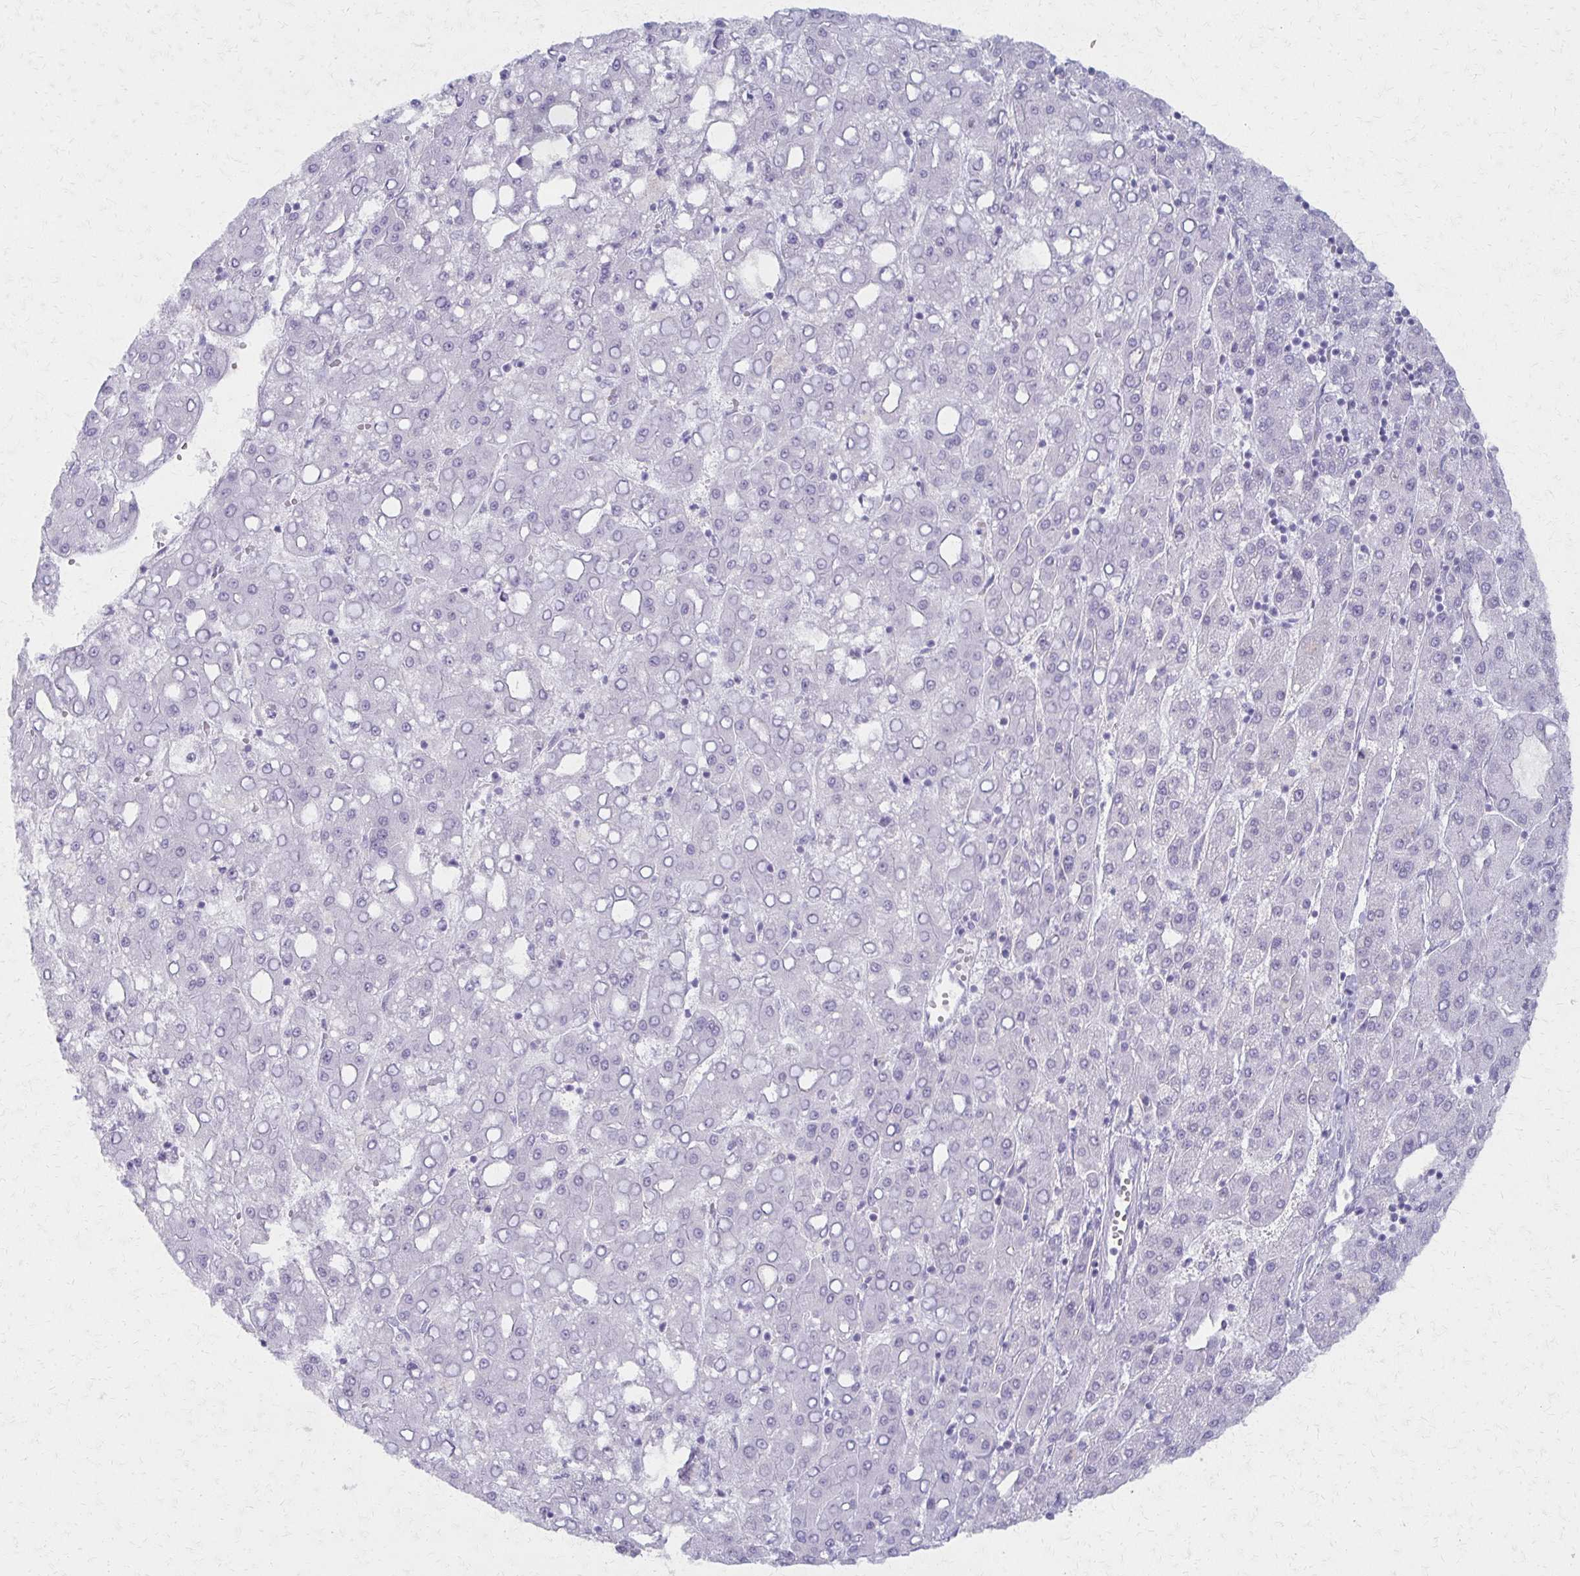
{"staining": {"intensity": "negative", "quantity": "none", "location": "none"}, "tissue": "liver cancer", "cell_type": "Tumor cells", "image_type": "cancer", "snomed": [{"axis": "morphology", "description": "Carcinoma, Hepatocellular, NOS"}, {"axis": "topography", "description": "Liver"}], "caption": "High power microscopy micrograph of an immunohistochemistry micrograph of liver cancer, revealing no significant expression in tumor cells.", "gene": "MORC4", "patient": {"sex": "male", "age": 65}}